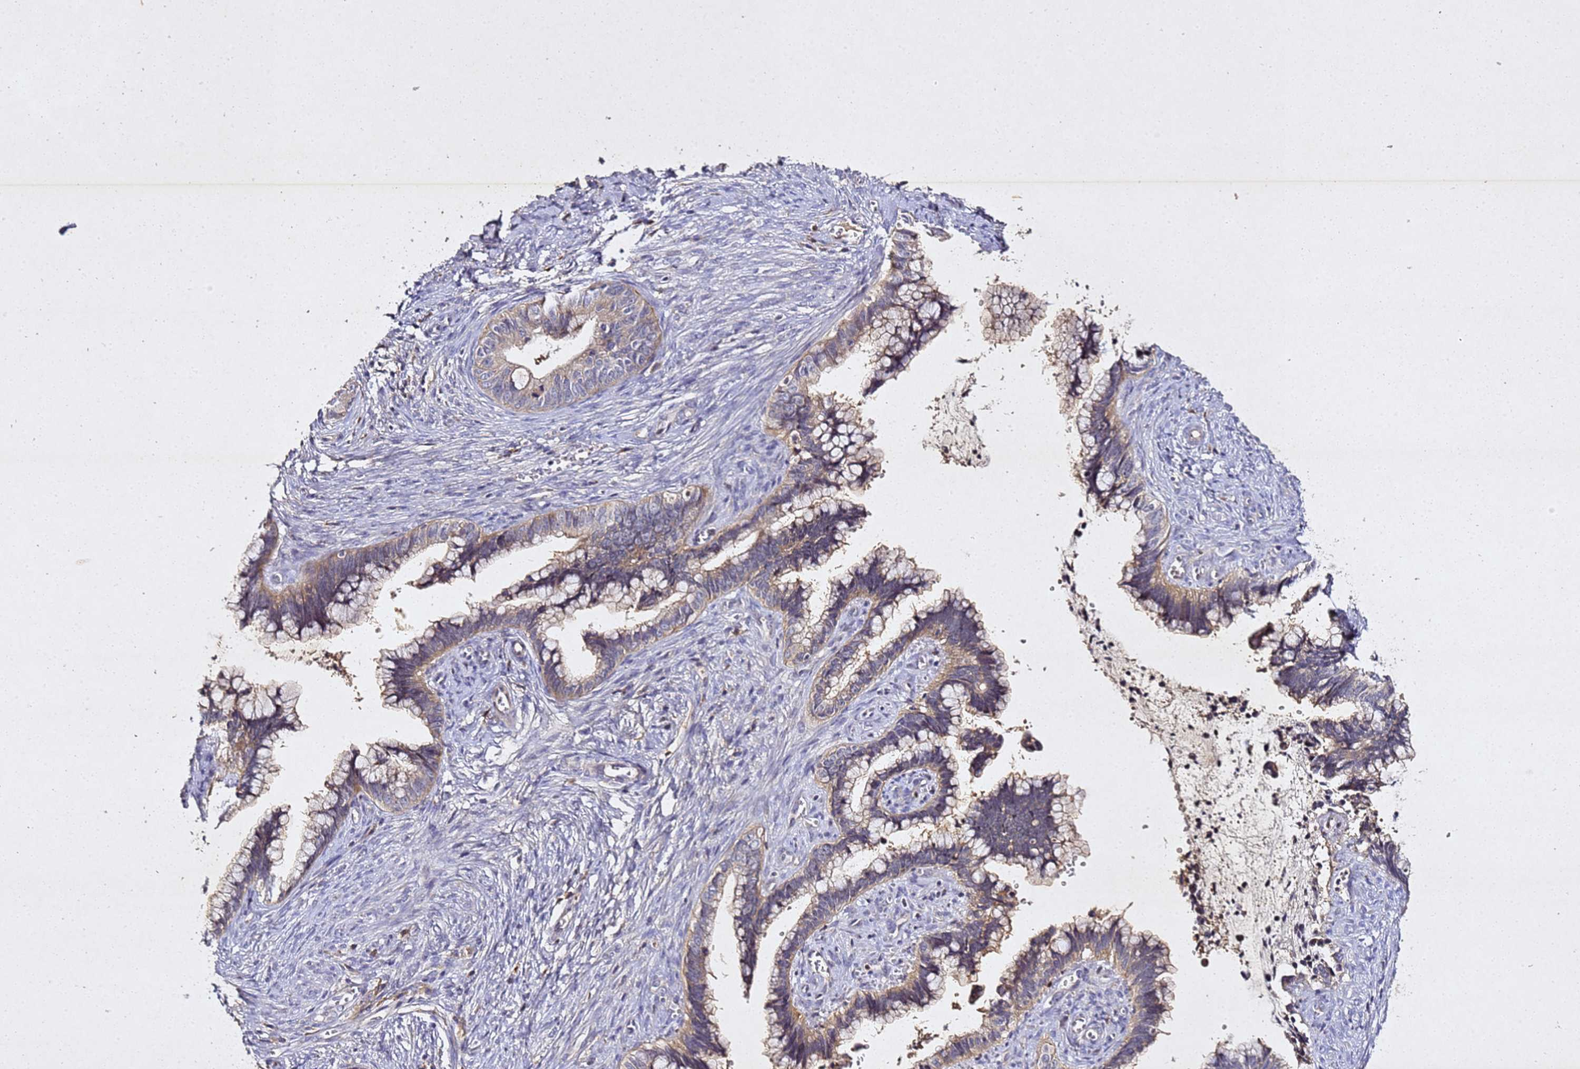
{"staining": {"intensity": "weak", "quantity": "25%-75%", "location": "cytoplasmic/membranous"}, "tissue": "cervical cancer", "cell_type": "Tumor cells", "image_type": "cancer", "snomed": [{"axis": "morphology", "description": "Adenocarcinoma, NOS"}, {"axis": "topography", "description": "Cervix"}], "caption": "IHC (DAB) staining of cervical adenocarcinoma shows weak cytoplasmic/membranous protein staining in approximately 25%-75% of tumor cells. (Stains: DAB (3,3'-diaminobenzidine) in brown, nuclei in blue, Microscopy: brightfield microscopy at high magnification).", "gene": "SV2B", "patient": {"sex": "female", "age": 44}}